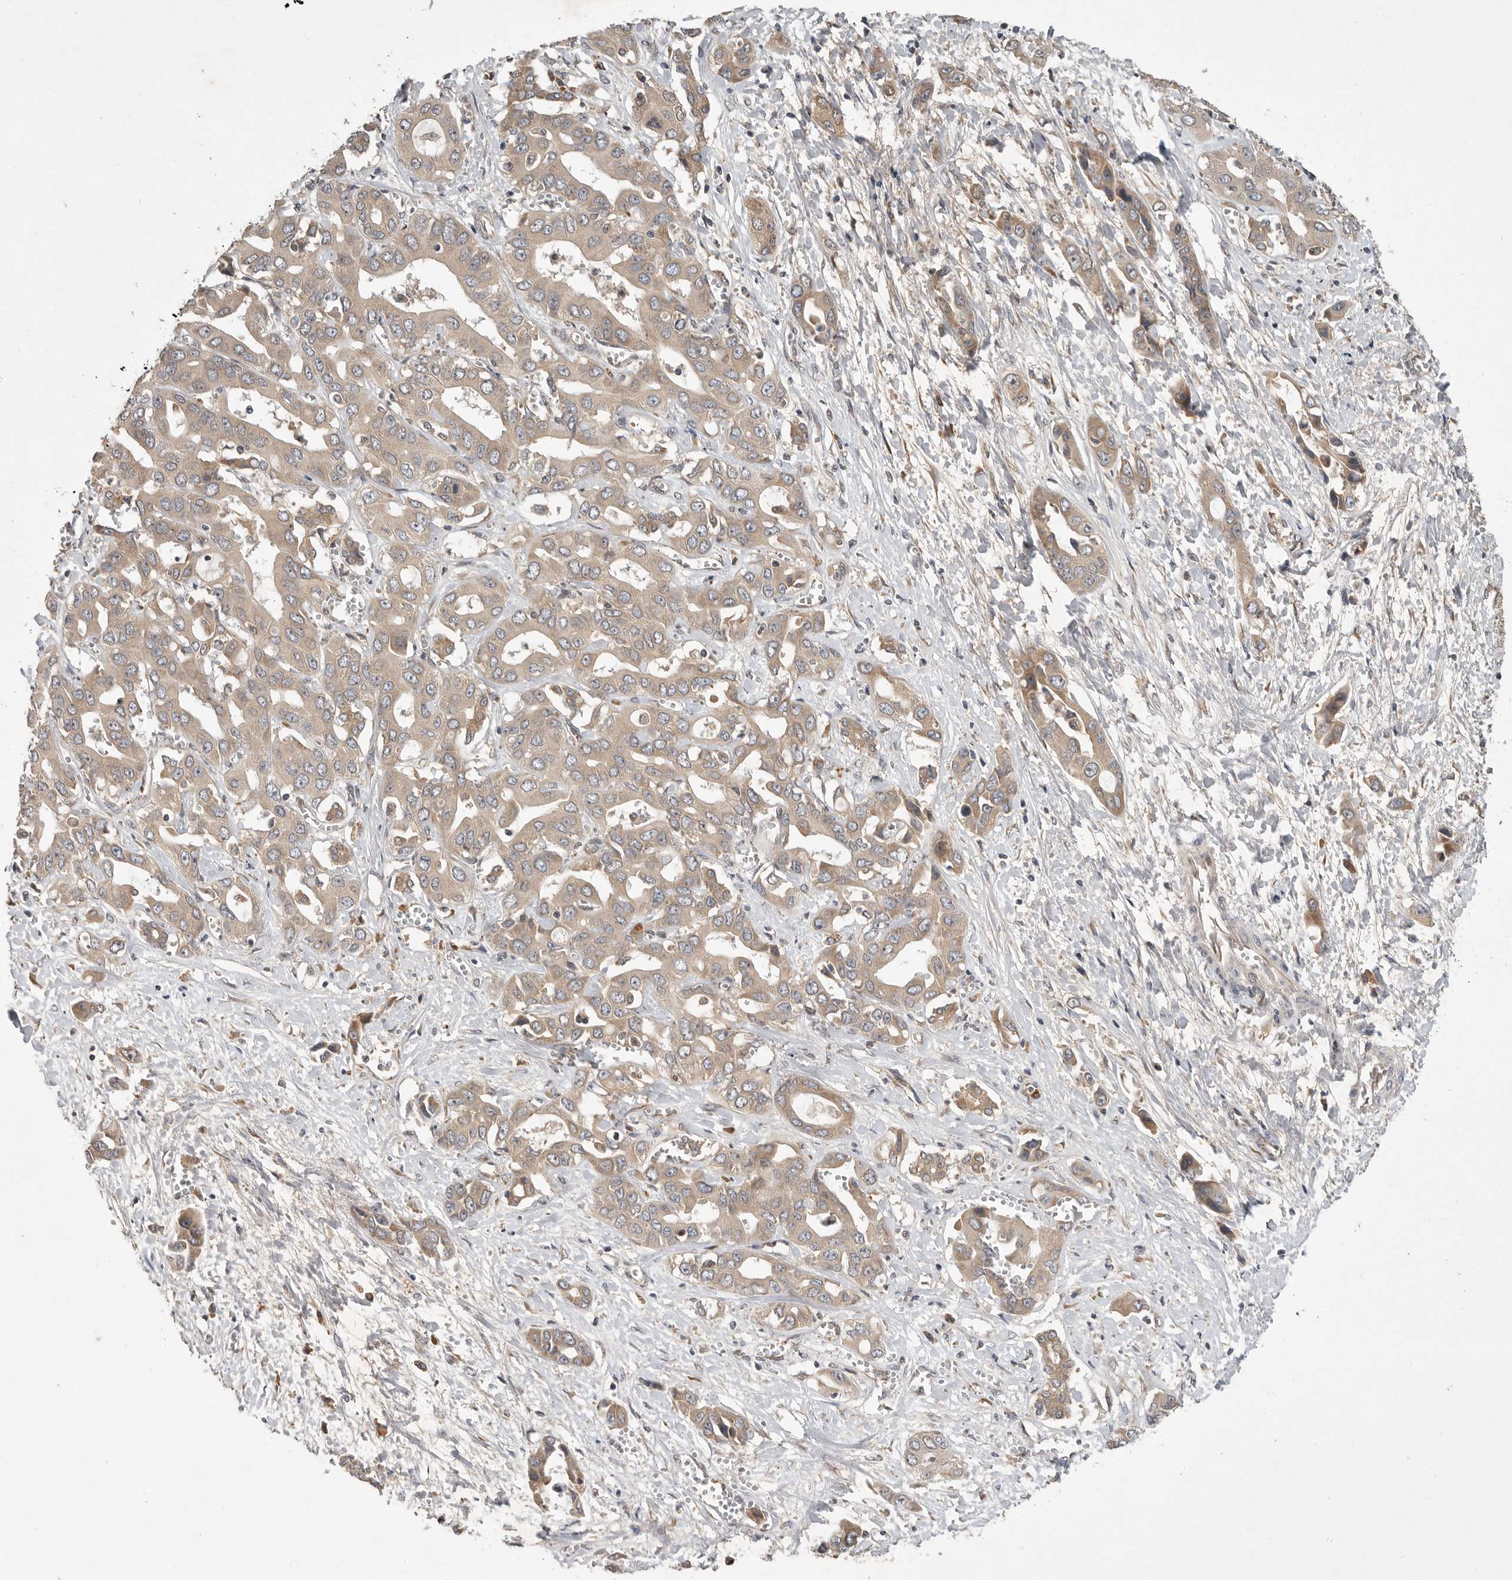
{"staining": {"intensity": "moderate", "quantity": ">75%", "location": "cytoplasmic/membranous"}, "tissue": "liver cancer", "cell_type": "Tumor cells", "image_type": "cancer", "snomed": [{"axis": "morphology", "description": "Cholangiocarcinoma"}, {"axis": "topography", "description": "Liver"}], "caption": "Human liver cancer (cholangiocarcinoma) stained with a brown dye exhibits moderate cytoplasmic/membranous positive expression in about >75% of tumor cells.", "gene": "OSBPL9", "patient": {"sex": "female", "age": 52}}